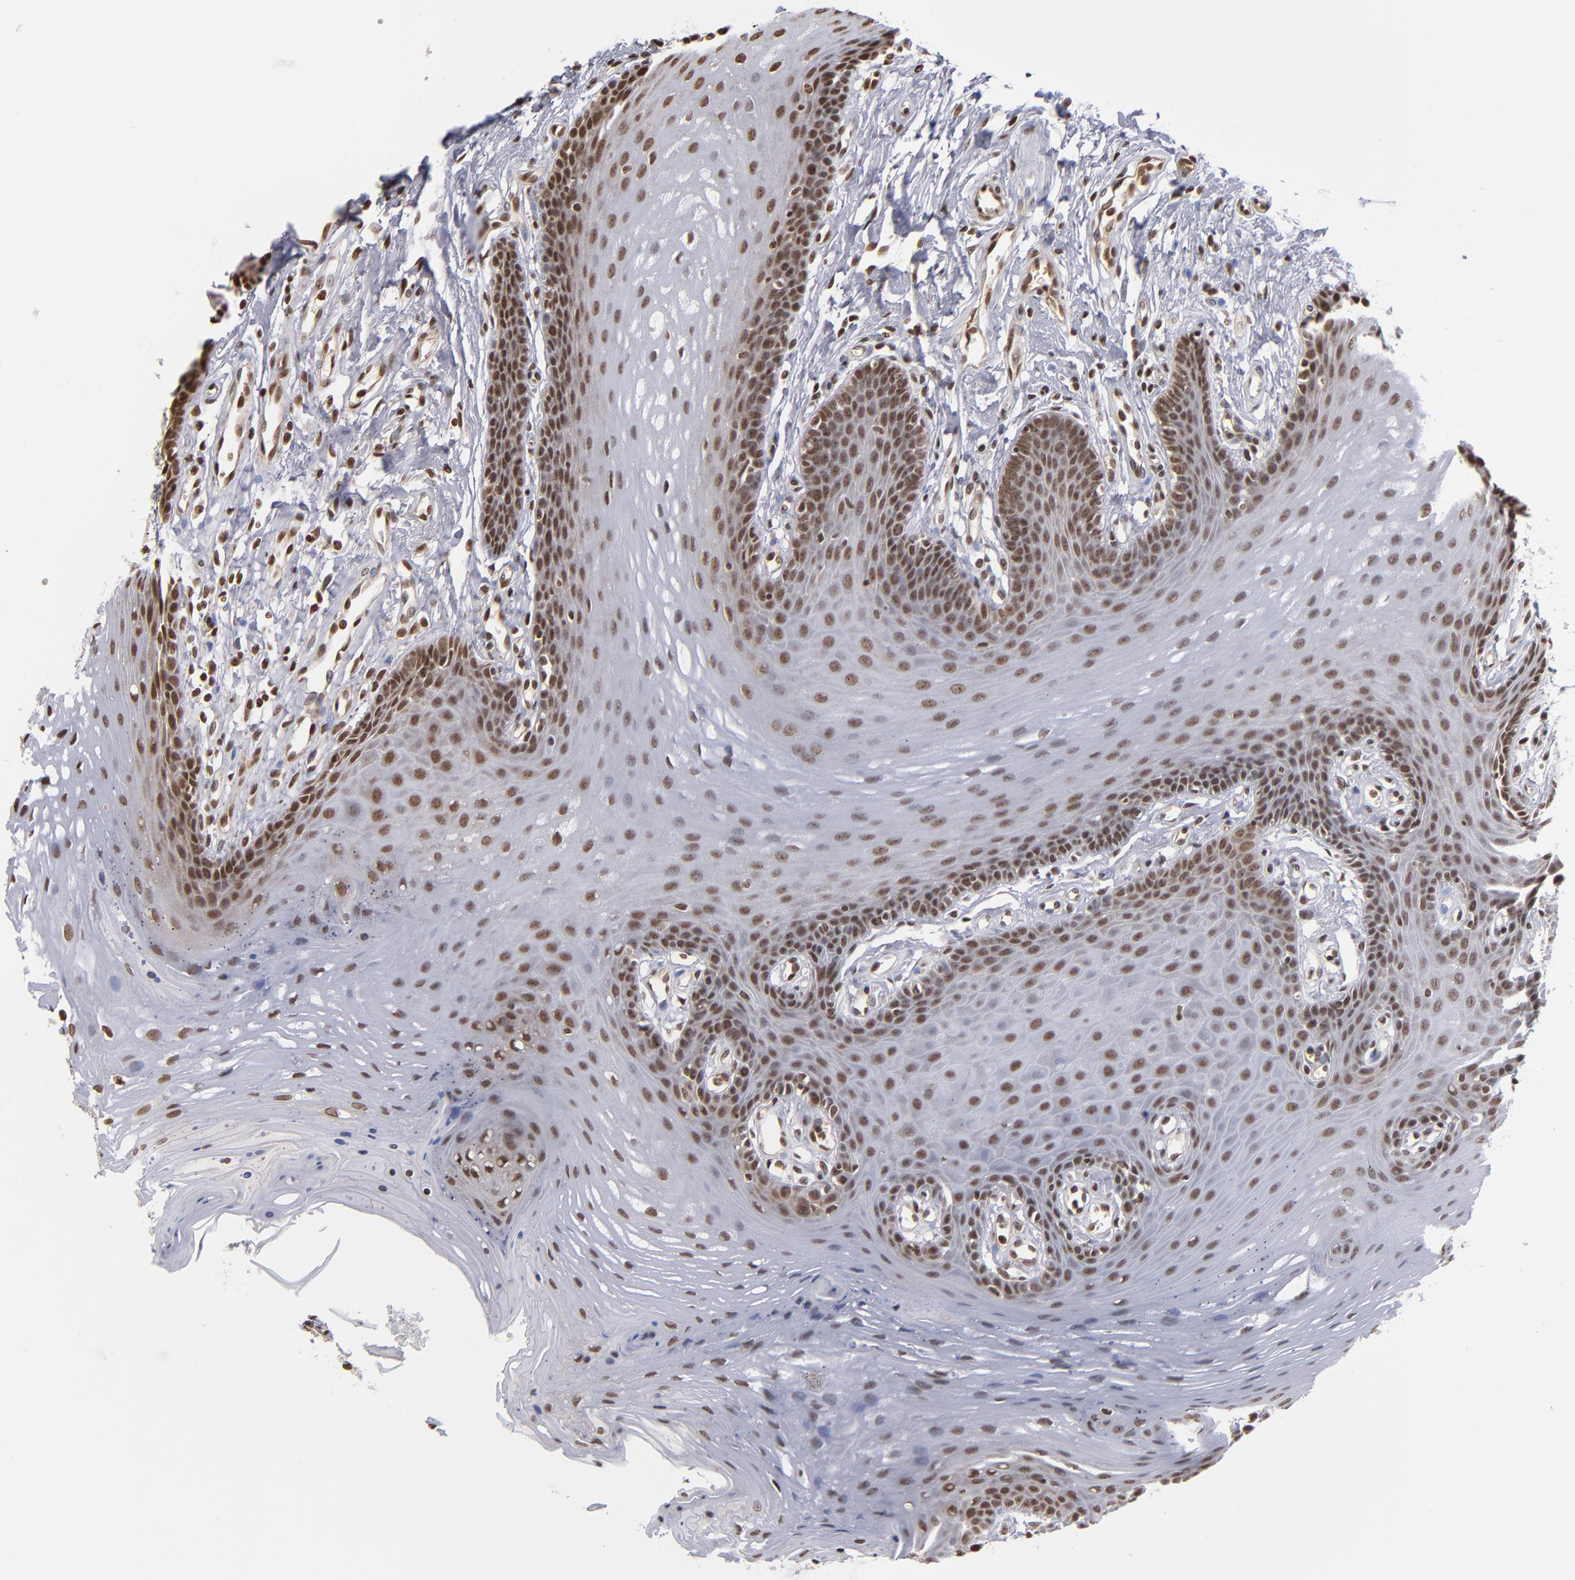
{"staining": {"intensity": "weak", "quantity": "25%-75%", "location": "nuclear"}, "tissue": "oral mucosa", "cell_type": "Squamous epithelial cells", "image_type": "normal", "snomed": [{"axis": "morphology", "description": "Normal tissue, NOS"}, {"axis": "topography", "description": "Oral tissue"}], "caption": "Benign oral mucosa reveals weak nuclear expression in about 25%-75% of squamous epithelial cells.", "gene": "ABL2", "patient": {"sex": "male", "age": 62}}